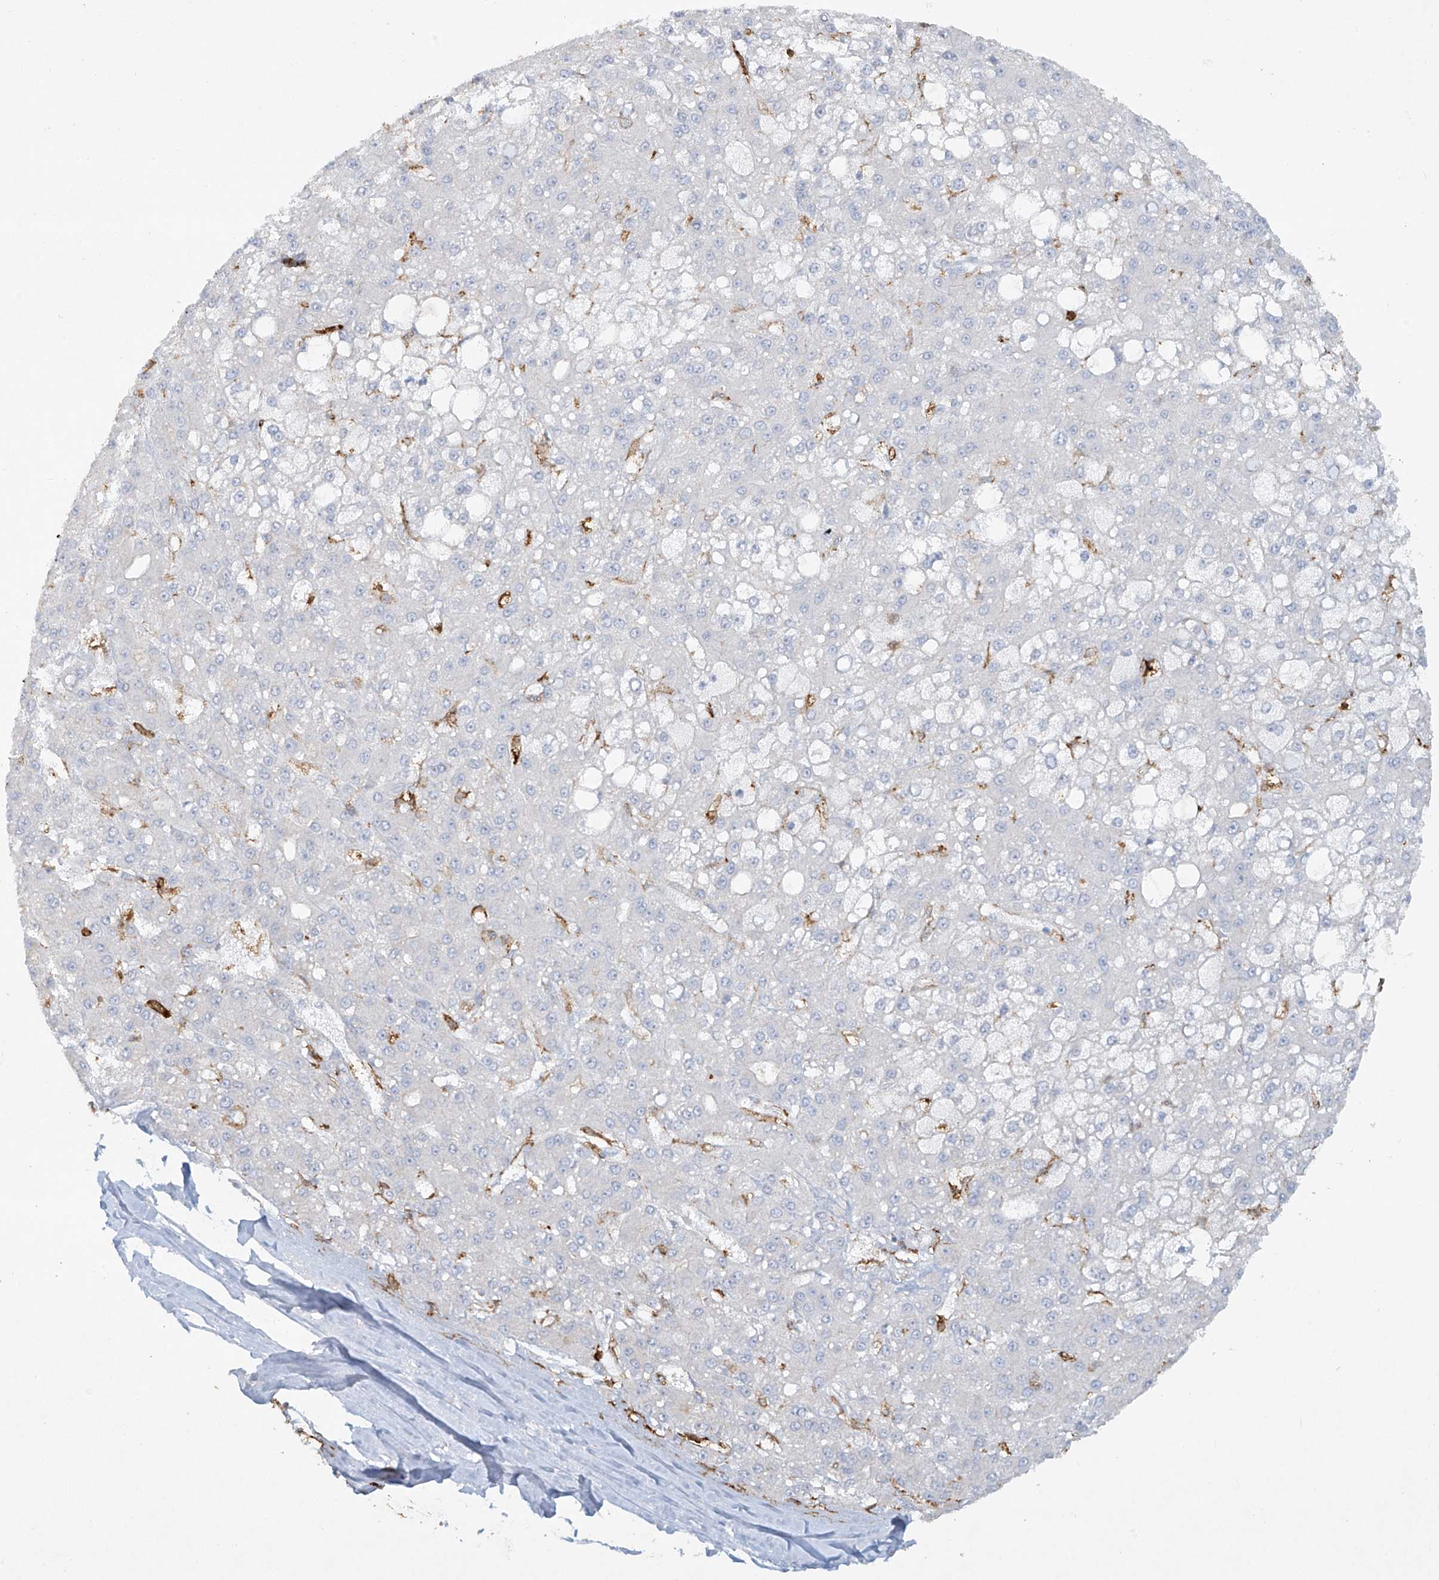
{"staining": {"intensity": "negative", "quantity": "none", "location": "none"}, "tissue": "liver cancer", "cell_type": "Tumor cells", "image_type": "cancer", "snomed": [{"axis": "morphology", "description": "Carcinoma, Hepatocellular, NOS"}, {"axis": "topography", "description": "Liver"}], "caption": "Protein analysis of liver hepatocellular carcinoma demonstrates no significant positivity in tumor cells.", "gene": "FCGR3A", "patient": {"sex": "male", "age": 67}}